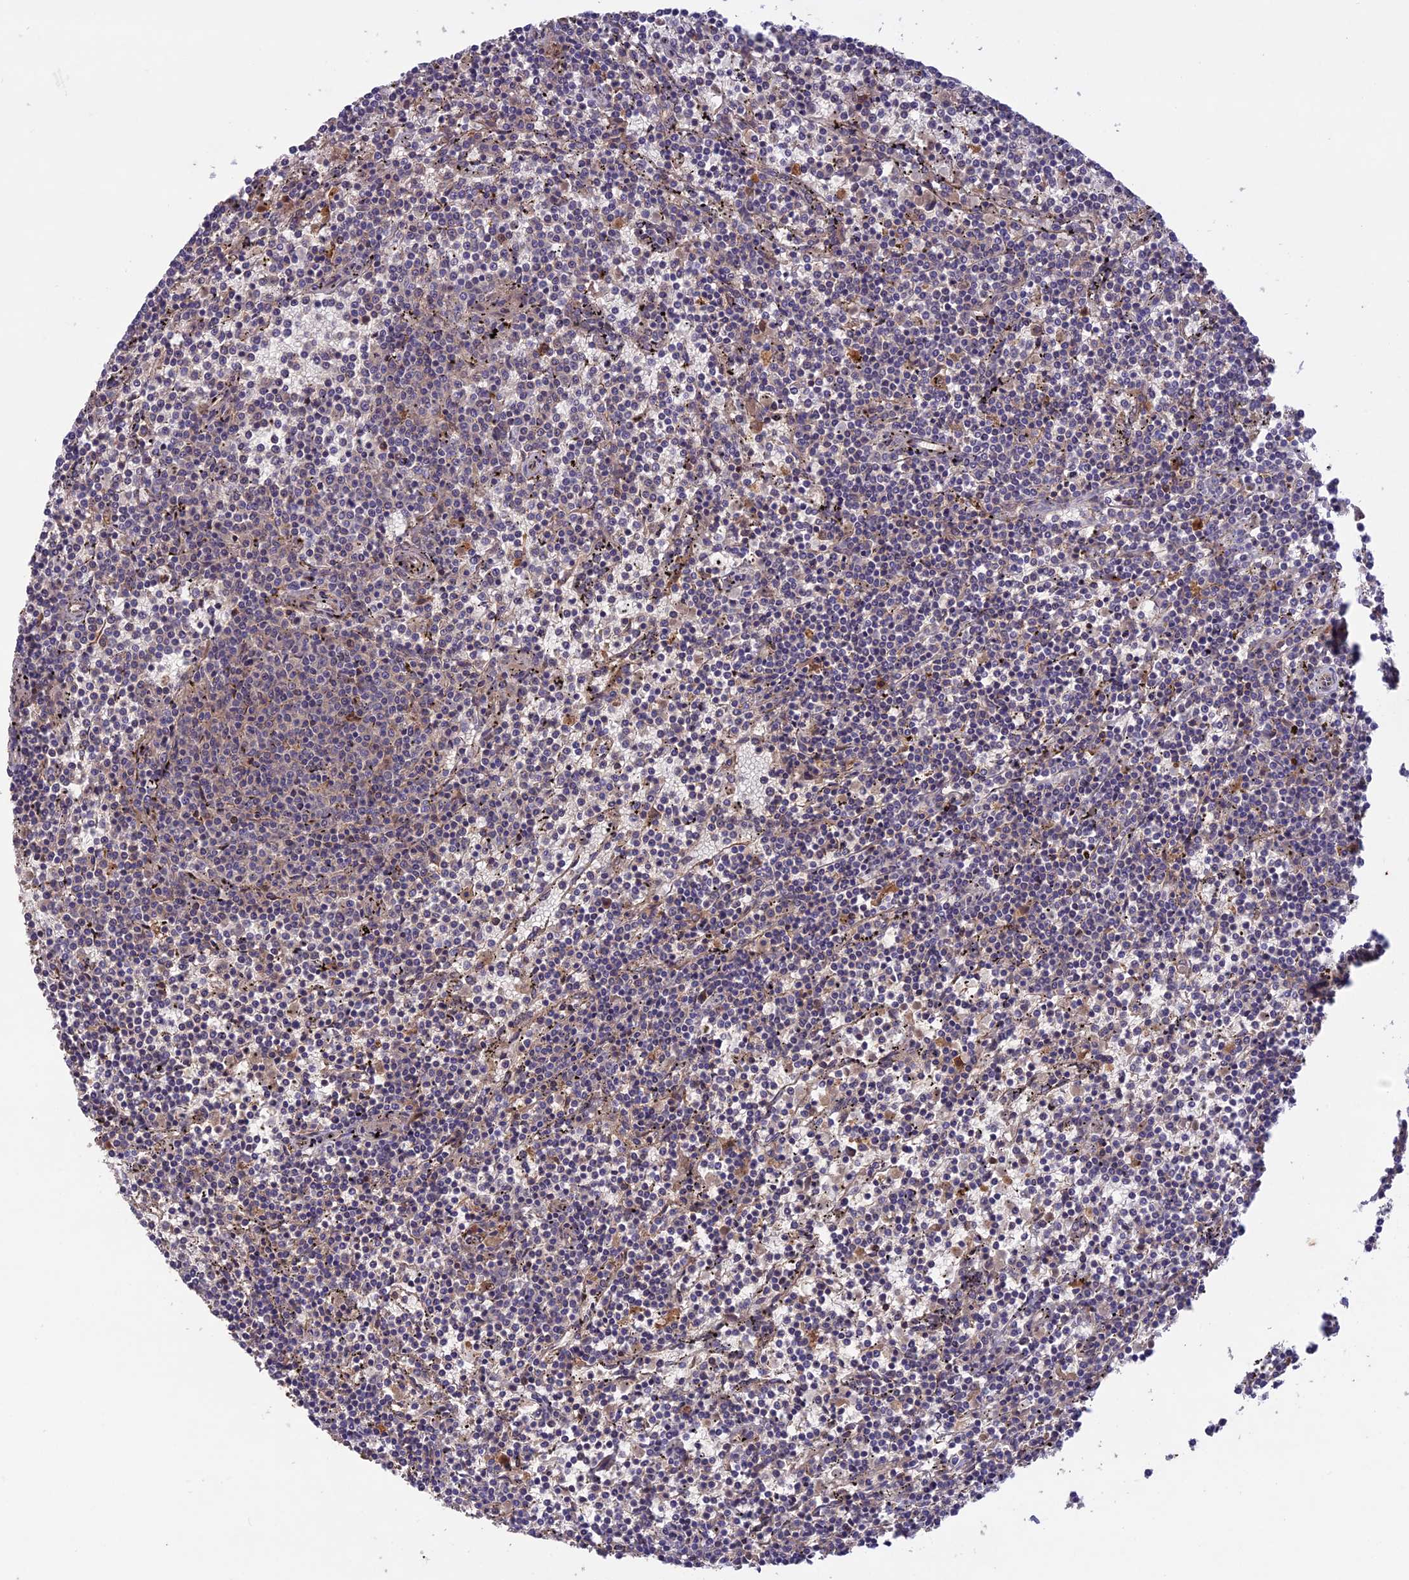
{"staining": {"intensity": "negative", "quantity": "none", "location": "none"}, "tissue": "lymphoma", "cell_type": "Tumor cells", "image_type": "cancer", "snomed": [{"axis": "morphology", "description": "Malignant lymphoma, non-Hodgkin's type, Low grade"}, {"axis": "topography", "description": "Spleen"}], "caption": "A high-resolution micrograph shows immunohistochemistry (IHC) staining of malignant lymphoma, non-Hodgkin's type (low-grade), which reveals no significant expression in tumor cells.", "gene": "ADO", "patient": {"sex": "female", "age": 50}}